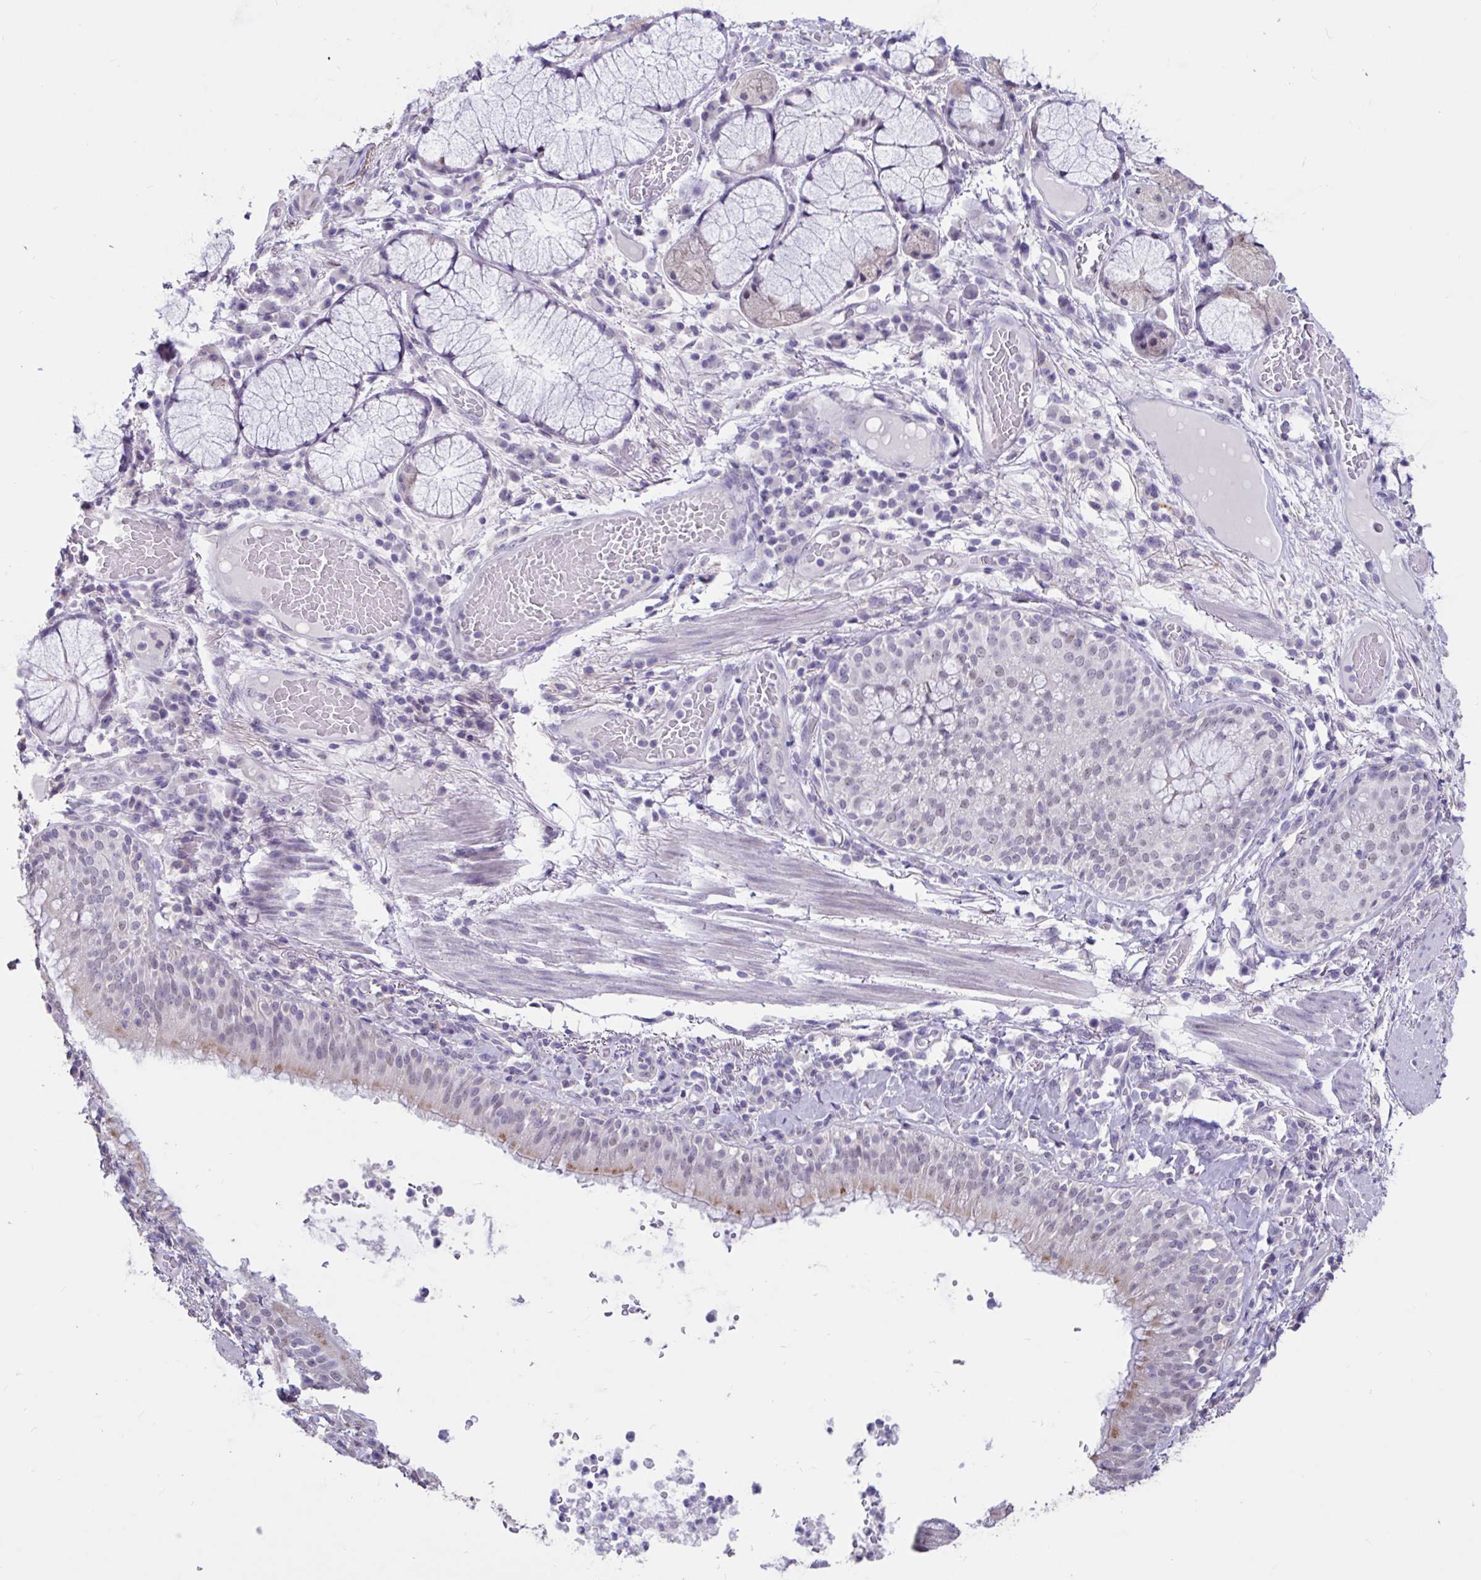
{"staining": {"intensity": "moderate", "quantity": "25%-75%", "location": "cytoplasmic/membranous,nuclear"}, "tissue": "bronchus", "cell_type": "Respiratory epithelial cells", "image_type": "normal", "snomed": [{"axis": "morphology", "description": "Normal tissue, NOS"}, {"axis": "topography", "description": "Cartilage tissue"}, {"axis": "topography", "description": "Bronchus"}], "caption": "A histopathology image showing moderate cytoplasmic/membranous,nuclear positivity in approximately 25%-75% of respiratory epithelial cells in normal bronchus, as visualized by brown immunohistochemical staining.", "gene": "DDX39A", "patient": {"sex": "male", "age": 56}}